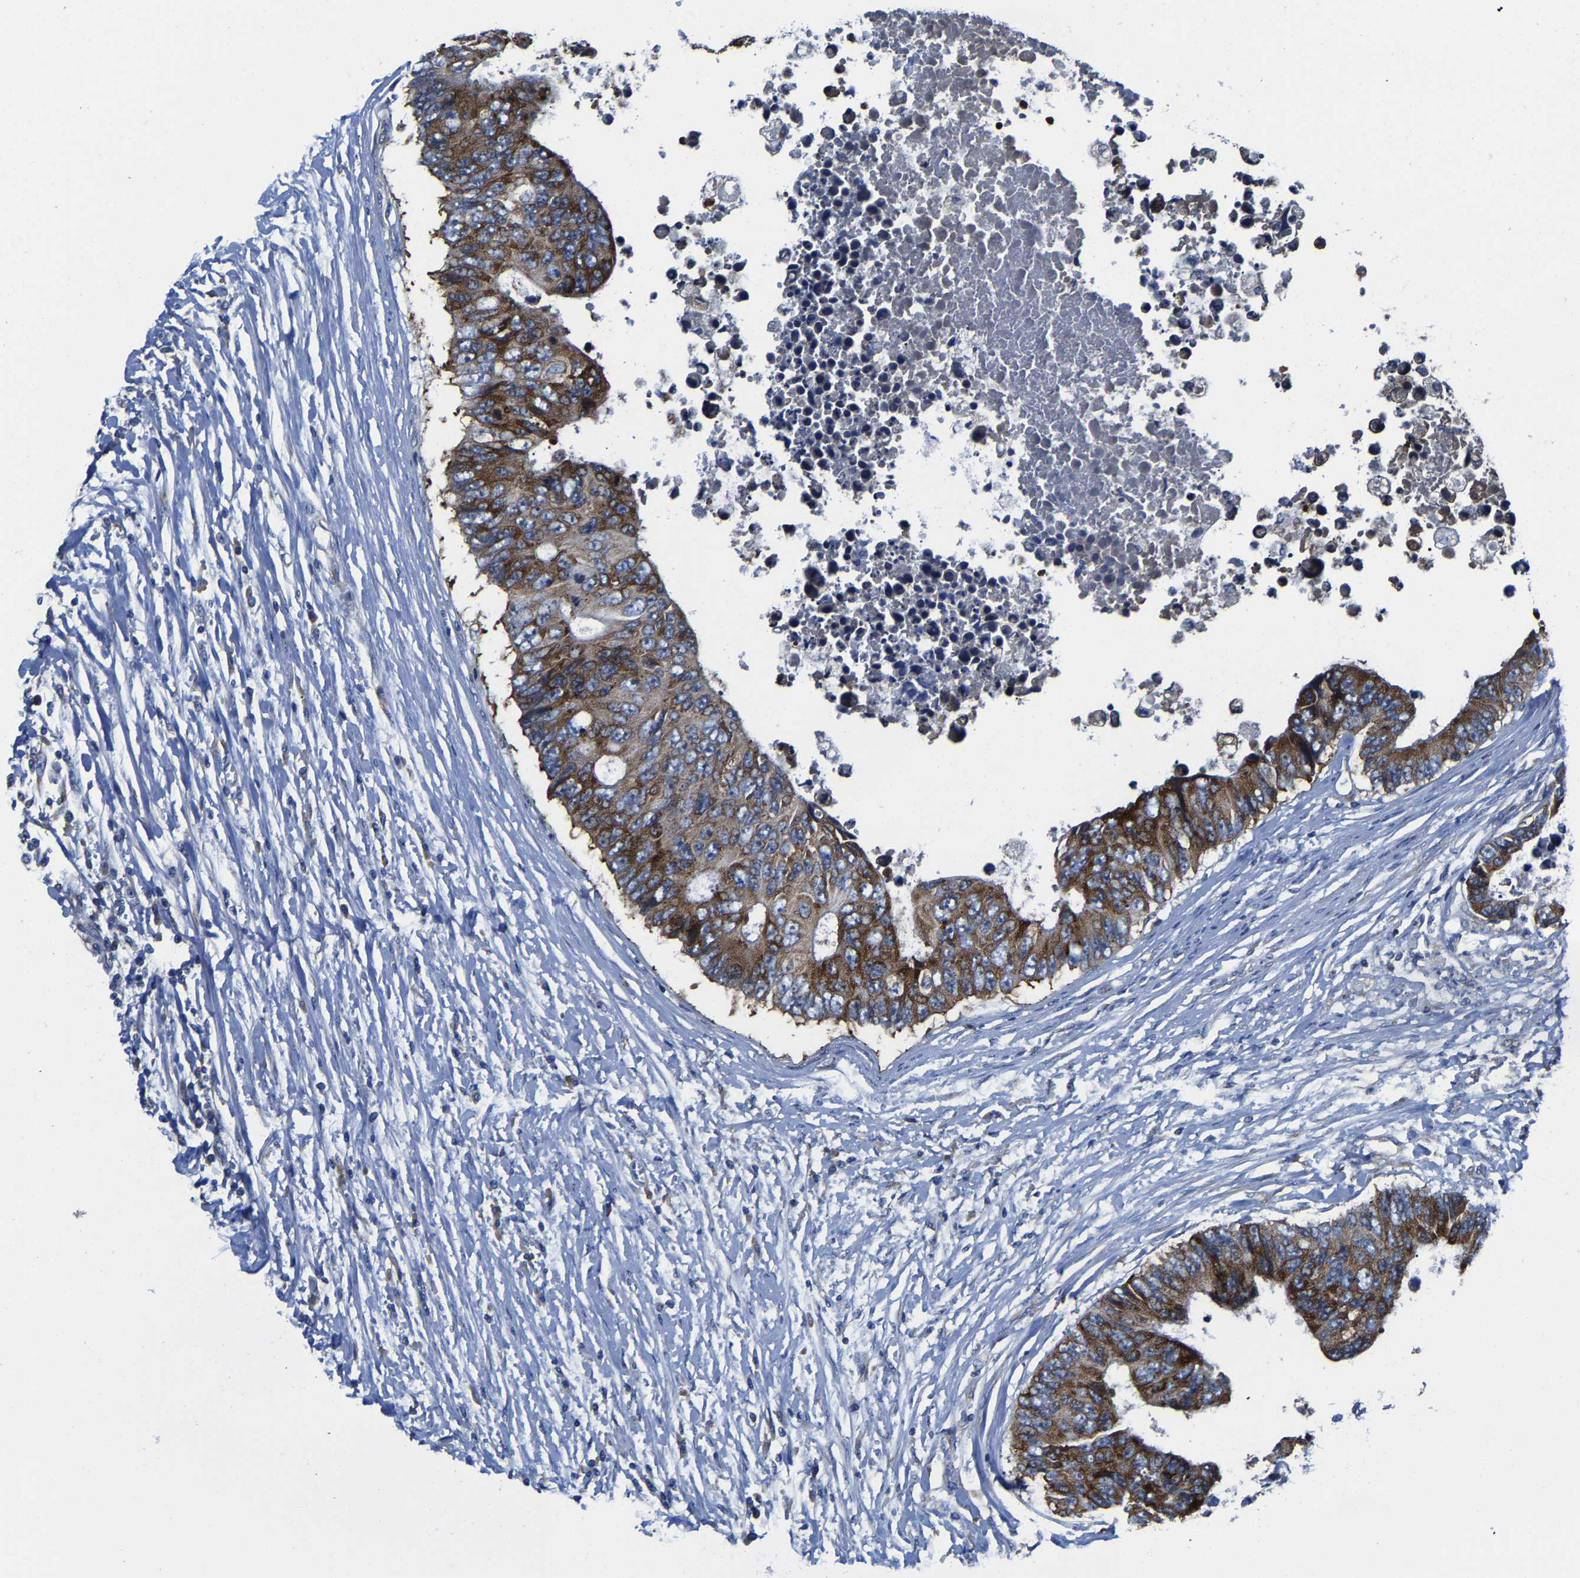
{"staining": {"intensity": "moderate", "quantity": ">75%", "location": "cytoplasmic/membranous"}, "tissue": "colorectal cancer", "cell_type": "Tumor cells", "image_type": "cancer", "snomed": [{"axis": "morphology", "description": "Adenocarcinoma, NOS"}, {"axis": "topography", "description": "Rectum"}], "caption": "A high-resolution histopathology image shows IHC staining of colorectal adenocarcinoma, which exhibits moderate cytoplasmic/membranous expression in about >75% of tumor cells.", "gene": "G3BP2", "patient": {"sex": "male", "age": 84}}